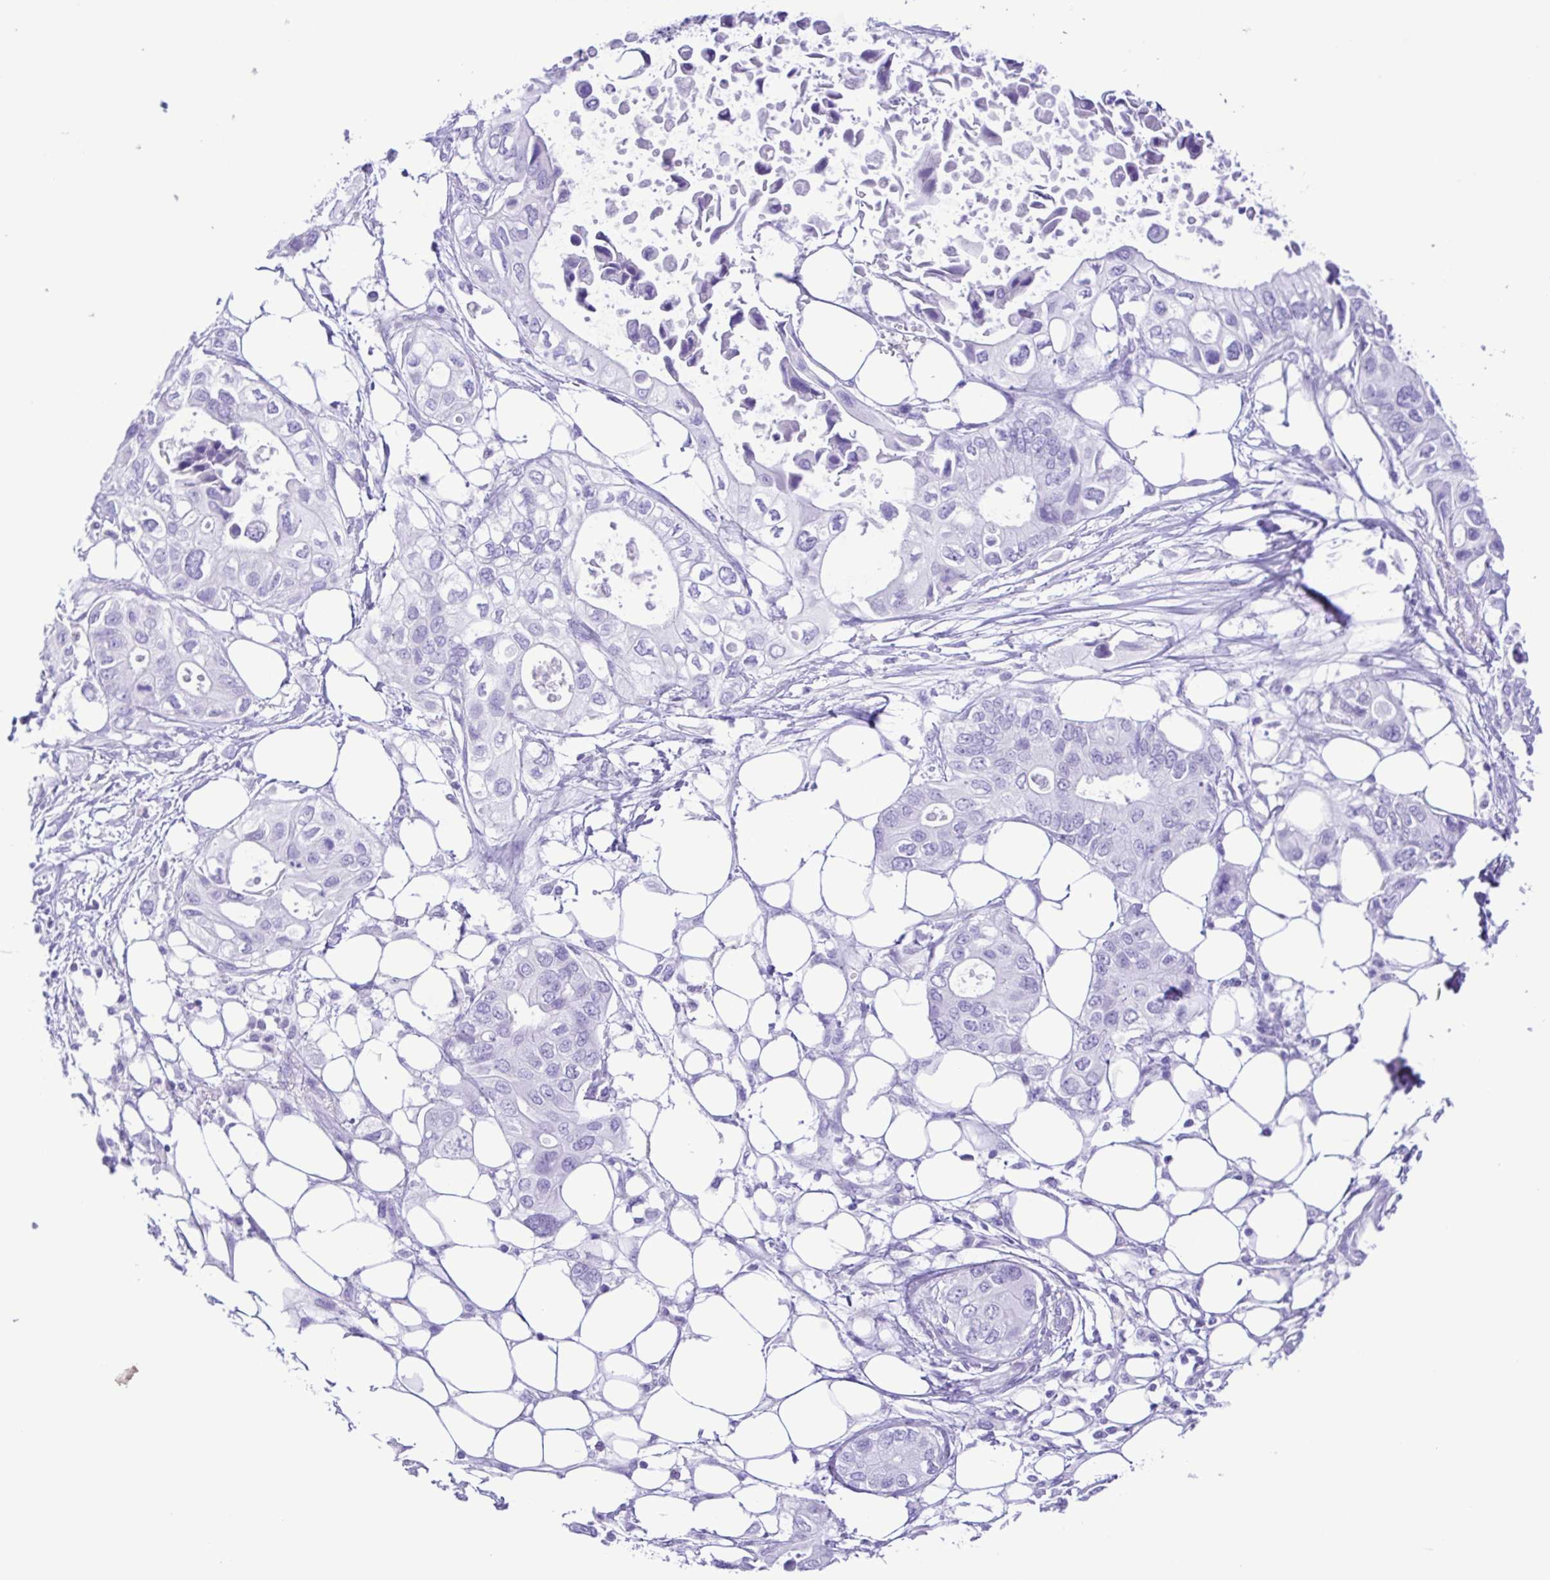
{"staining": {"intensity": "negative", "quantity": "none", "location": "none"}, "tissue": "pancreatic cancer", "cell_type": "Tumor cells", "image_type": "cancer", "snomed": [{"axis": "morphology", "description": "Adenocarcinoma, NOS"}, {"axis": "topography", "description": "Pancreas"}], "caption": "This is an immunohistochemistry image of human pancreatic cancer. There is no staining in tumor cells.", "gene": "CASP14", "patient": {"sex": "female", "age": 63}}